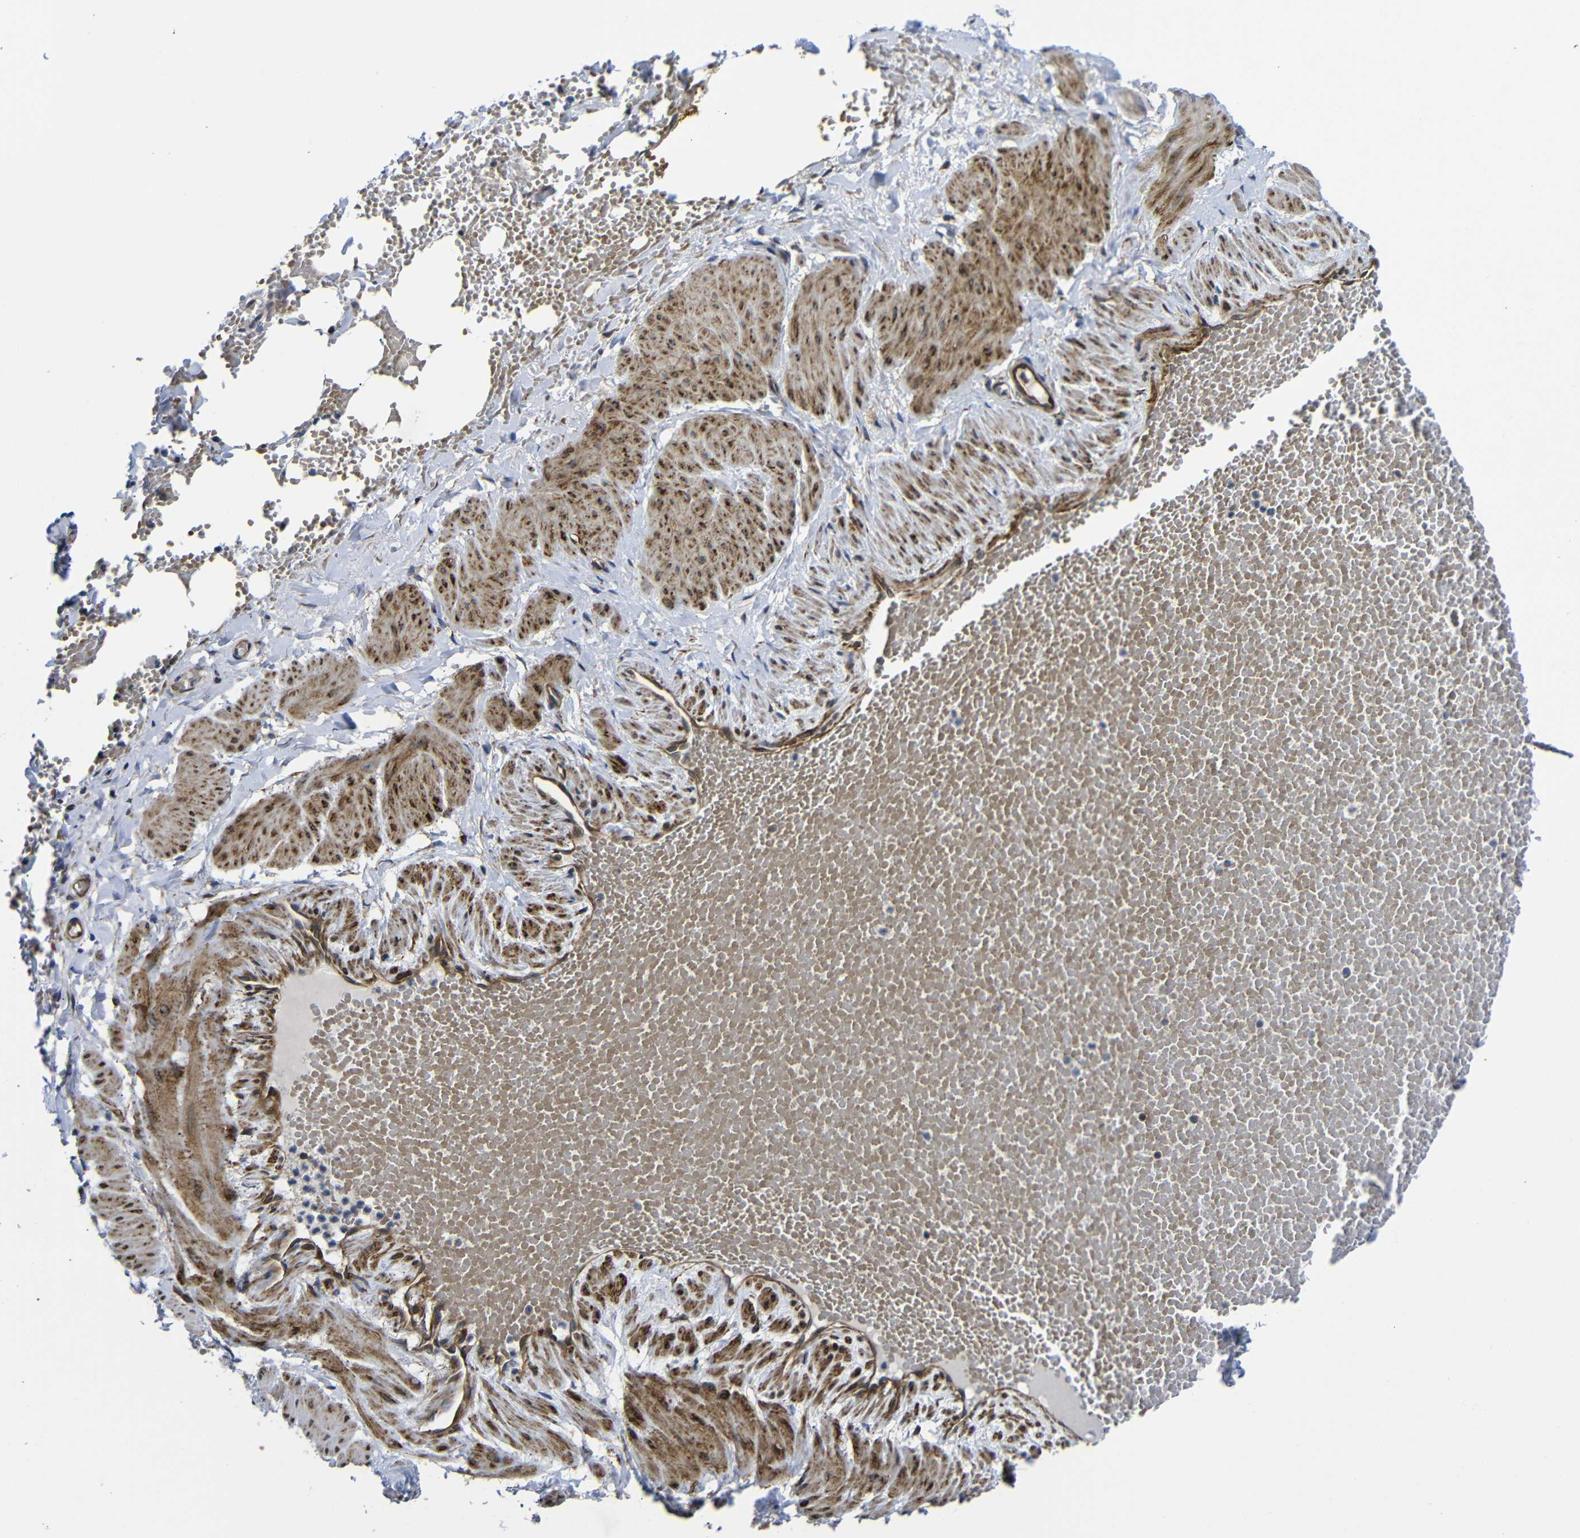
{"staining": {"intensity": "moderate", "quantity": "<25%", "location": "cytoplasmic/membranous"}, "tissue": "adipose tissue", "cell_type": "Adipocytes", "image_type": "normal", "snomed": [{"axis": "morphology", "description": "Normal tissue, NOS"}, {"axis": "topography", "description": "Soft tissue"}, {"axis": "topography", "description": "Vascular tissue"}], "caption": "Protein analysis of normal adipose tissue reveals moderate cytoplasmic/membranous positivity in about <25% of adipocytes.", "gene": "PARP14", "patient": {"sex": "female", "age": 35}}